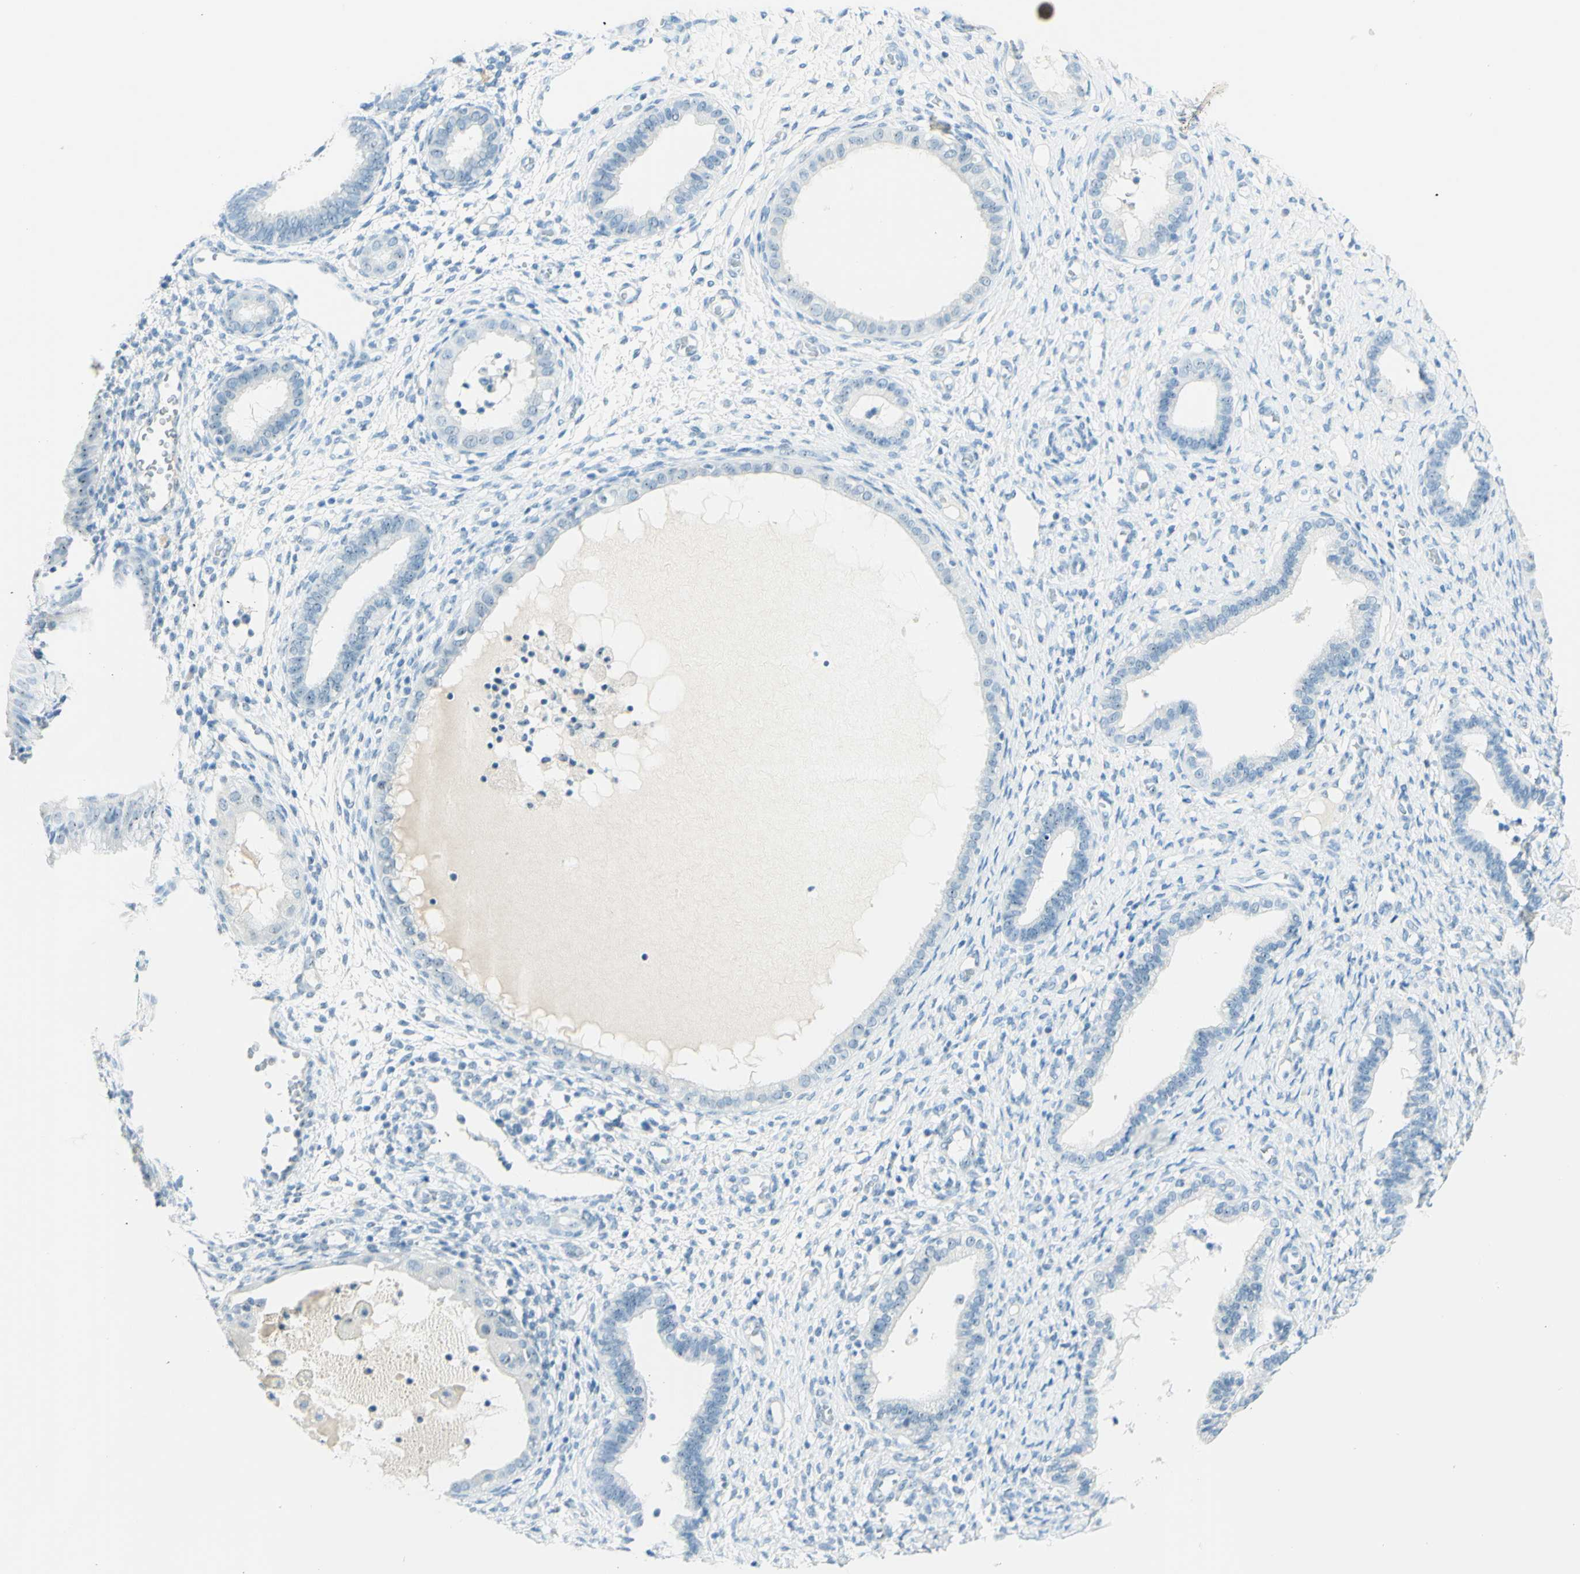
{"staining": {"intensity": "negative", "quantity": "none", "location": "none"}, "tissue": "endometrium", "cell_type": "Cells in endometrial stroma", "image_type": "normal", "snomed": [{"axis": "morphology", "description": "Normal tissue, NOS"}, {"axis": "topography", "description": "Endometrium"}], "caption": "Immunohistochemical staining of benign human endometrium demonstrates no significant staining in cells in endometrial stroma.", "gene": "FMR1NB", "patient": {"sex": "female", "age": 61}}